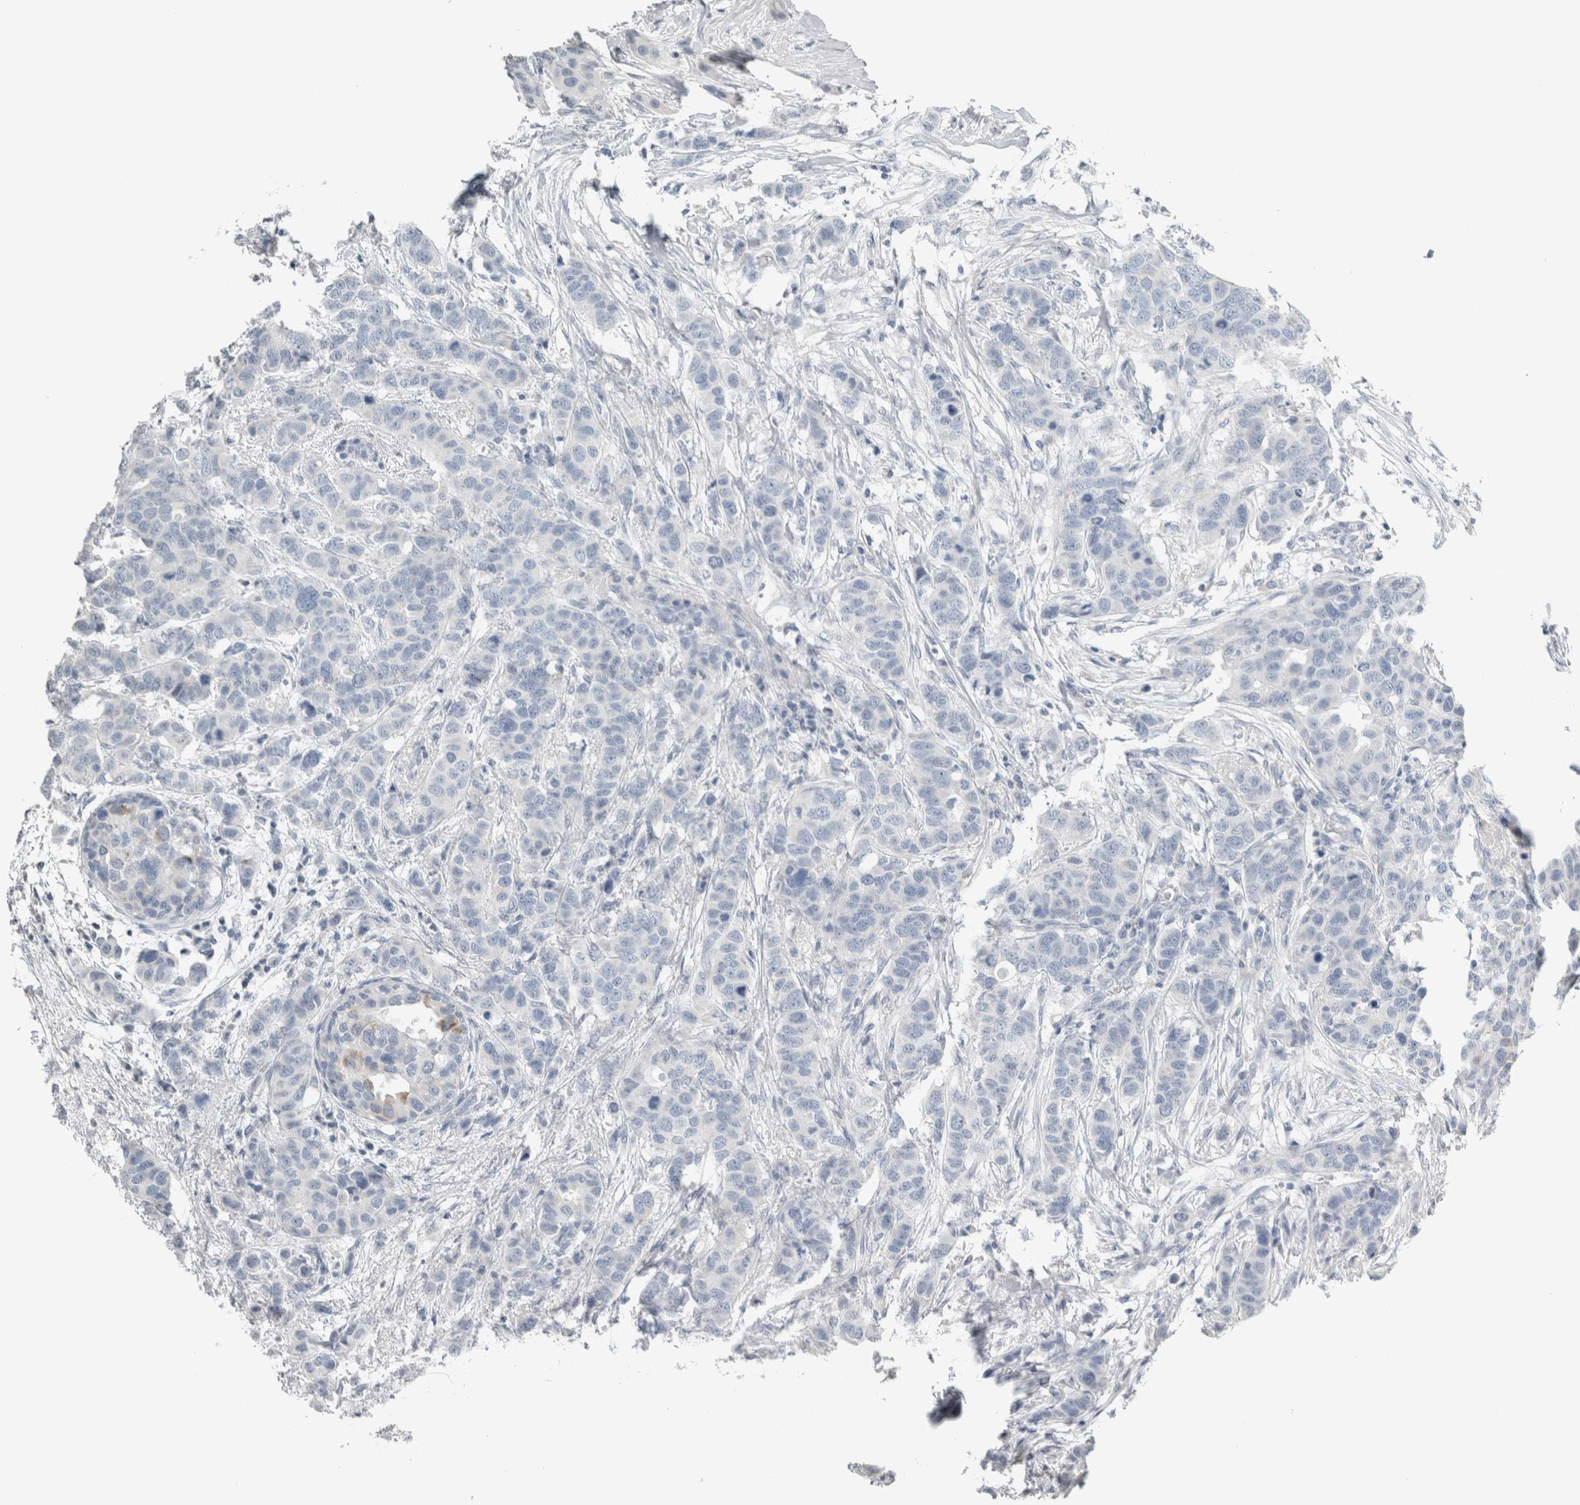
{"staining": {"intensity": "negative", "quantity": "none", "location": "none"}, "tissue": "breast cancer", "cell_type": "Tumor cells", "image_type": "cancer", "snomed": [{"axis": "morphology", "description": "Duct carcinoma"}, {"axis": "topography", "description": "Breast"}], "caption": "Immunohistochemistry histopathology image of neoplastic tissue: infiltrating ductal carcinoma (breast) stained with DAB (3,3'-diaminobenzidine) displays no significant protein positivity in tumor cells. The staining is performed using DAB (3,3'-diaminobenzidine) brown chromogen with nuclei counter-stained in using hematoxylin.", "gene": "CRAT", "patient": {"sex": "female", "age": 50}}